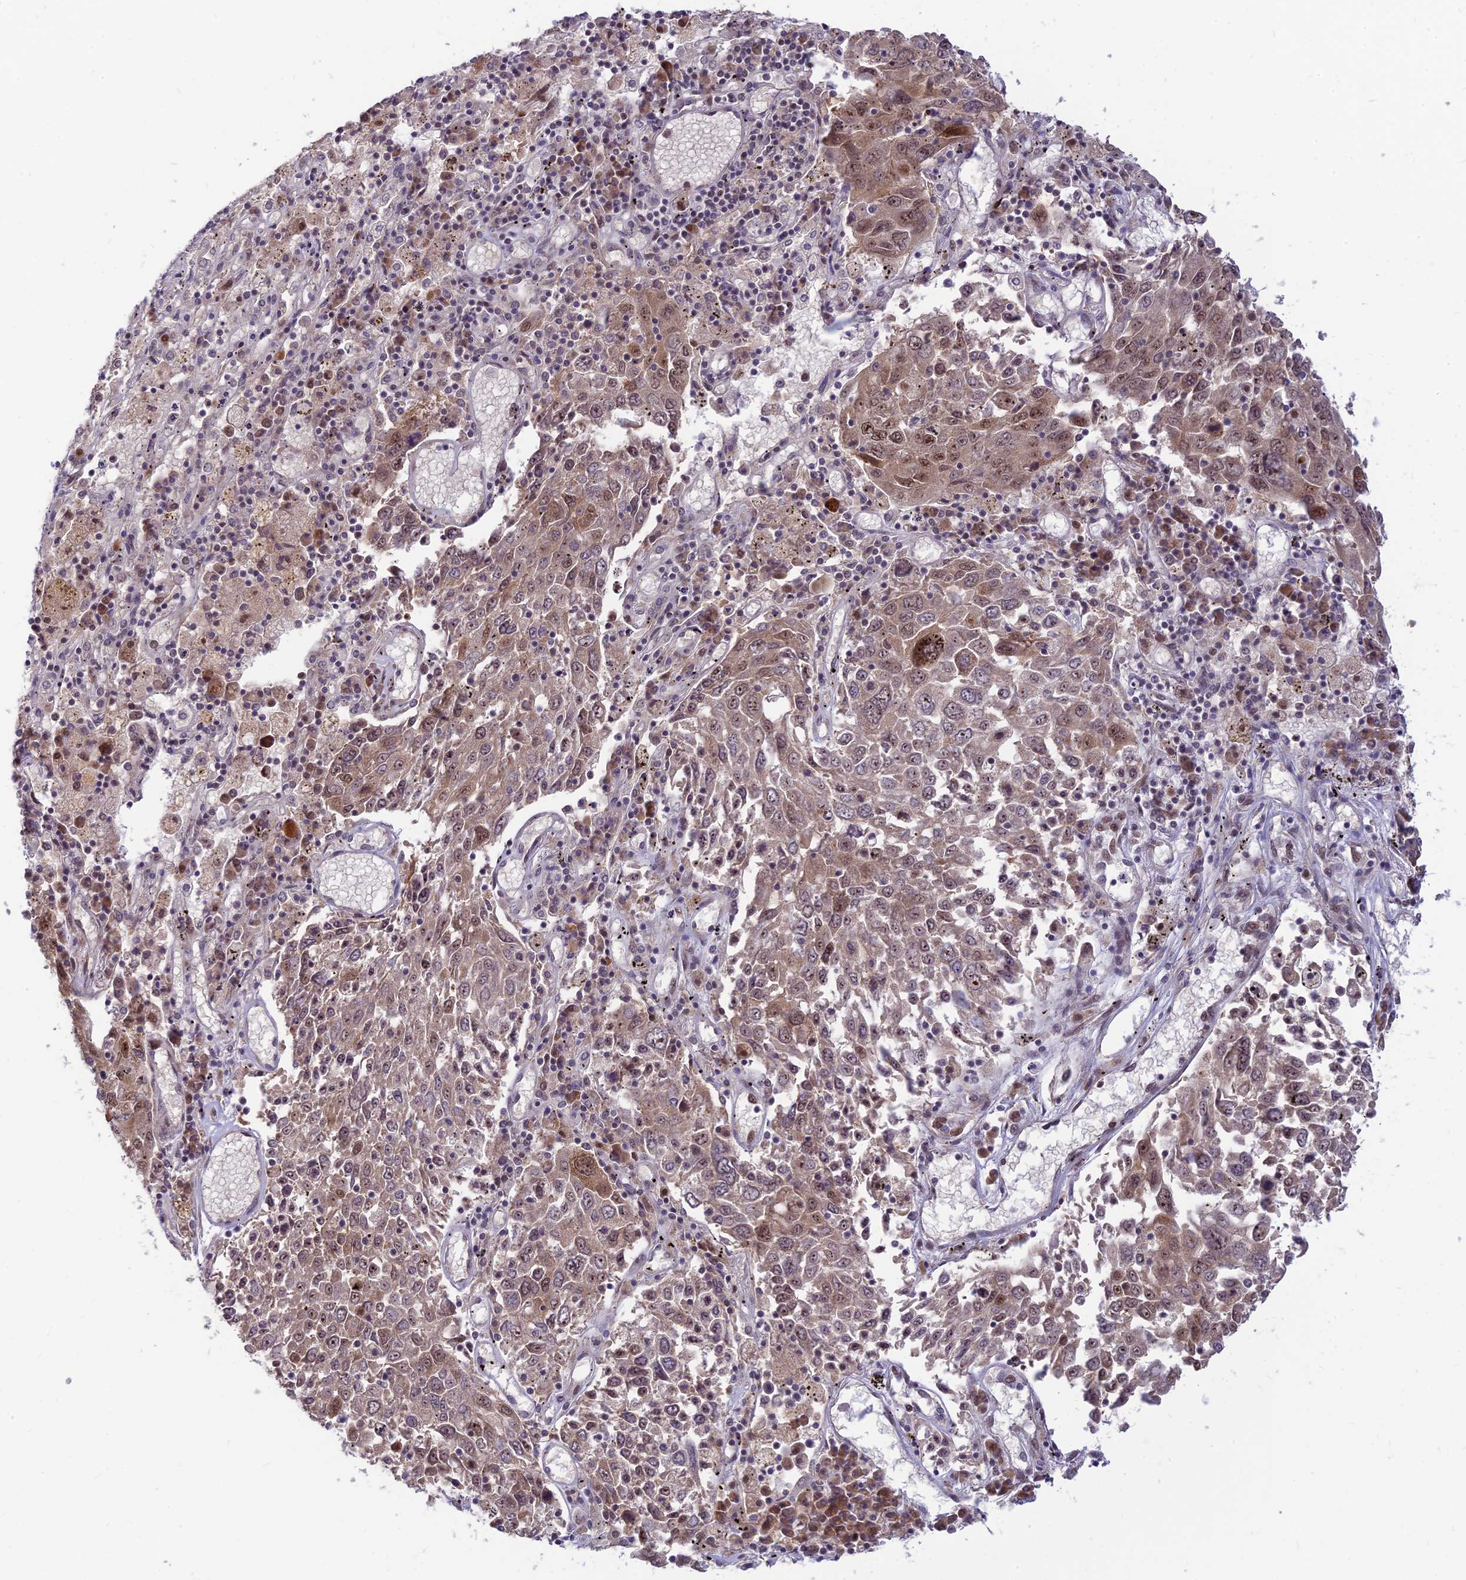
{"staining": {"intensity": "moderate", "quantity": ">75%", "location": "cytoplasmic/membranous,nuclear"}, "tissue": "lung cancer", "cell_type": "Tumor cells", "image_type": "cancer", "snomed": [{"axis": "morphology", "description": "Squamous cell carcinoma, NOS"}, {"axis": "topography", "description": "Lung"}], "caption": "Tumor cells exhibit medium levels of moderate cytoplasmic/membranous and nuclear expression in about >75% of cells in human lung squamous cell carcinoma.", "gene": "ASPDH", "patient": {"sex": "male", "age": 65}}